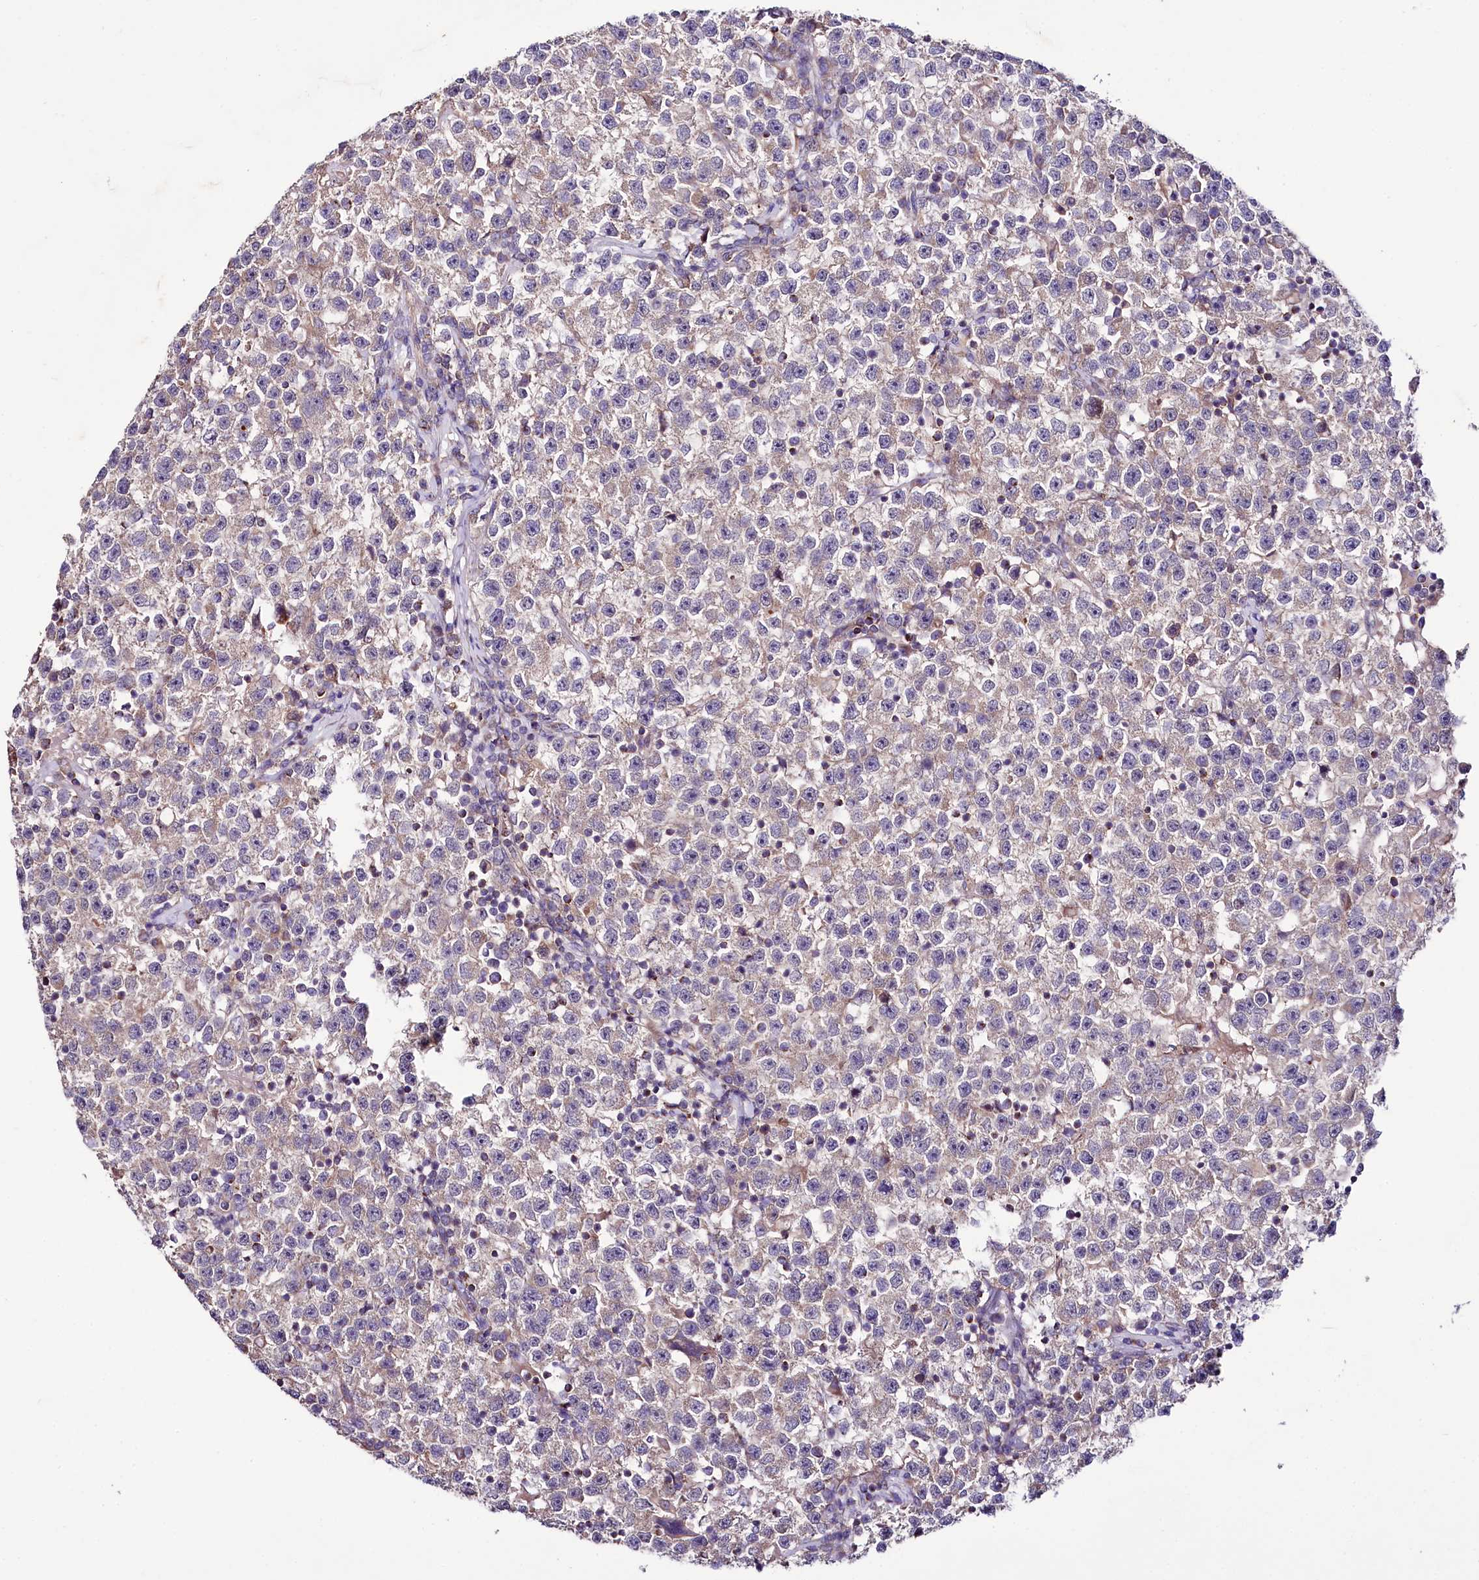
{"staining": {"intensity": "negative", "quantity": "none", "location": "none"}, "tissue": "testis cancer", "cell_type": "Tumor cells", "image_type": "cancer", "snomed": [{"axis": "morphology", "description": "Seminoma, NOS"}, {"axis": "topography", "description": "Testis"}], "caption": "This photomicrograph is of seminoma (testis) stained with immunohistochemistry to label a protein in brown with the nuclei are counter-stained blue. There is no expression in tumor cells.", "gene": "ZNF45", "patient": {"sex": "male", "age": 22}}